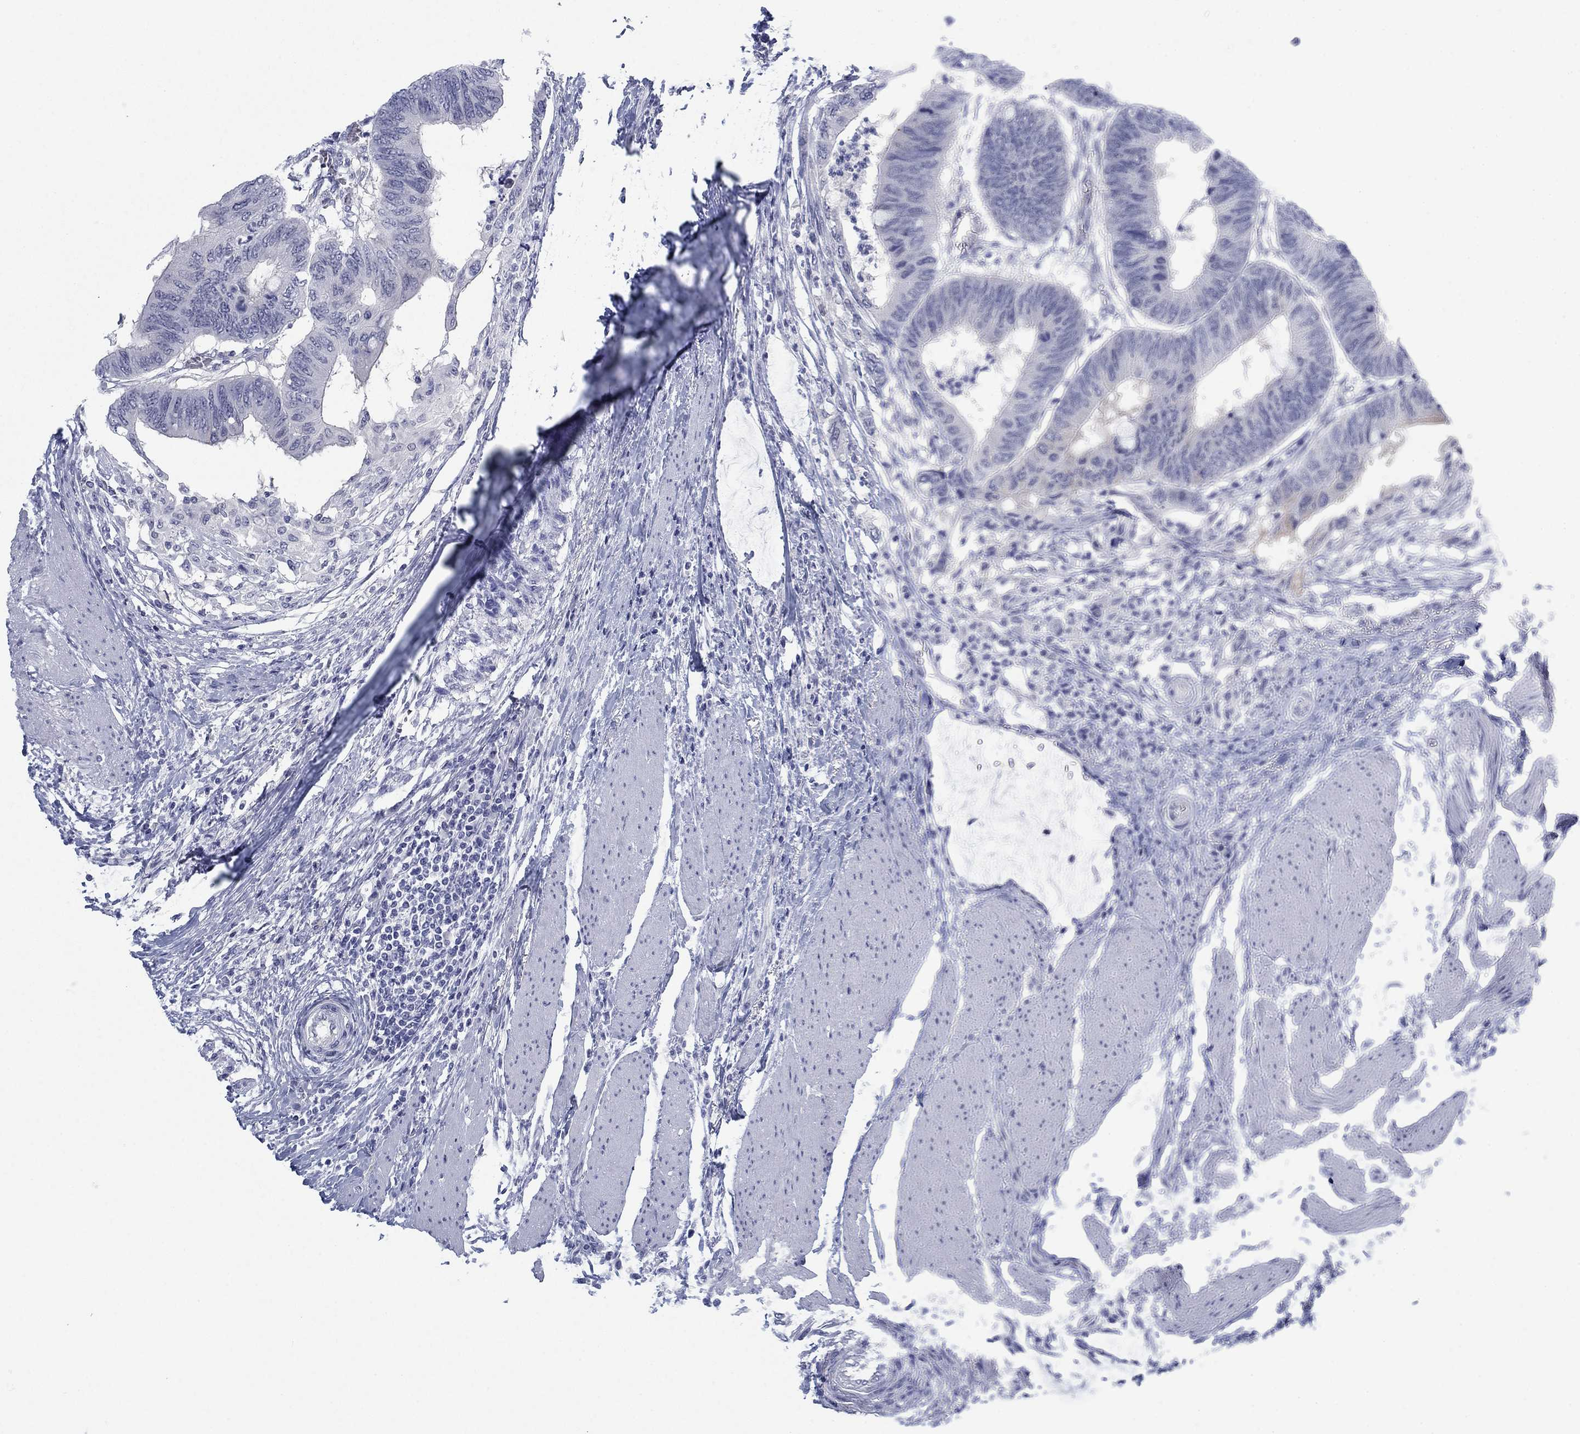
{"staining": {"intensity": "negative", "quantity": "none", "location": "none"}, "tissue": "colorectal cancer", "cell_type": "Tumor cells", "image_type": "cancer", "snomed": [{"axis": "morphology", "description": "Normal tissue, NOS"}, {"axis": "morphology", "description": "Adenocarcinoma, NOS"}, {"axis": "topography", "description": "Rectum"}, {"axis": "topography", "description": "Peripheral nerve tissue"}], "caption": "High power microscopy image of an immunohistochemistry (IHC) image of colorectal cancer (adenocarcinoma), revealing no significant expression in tumor cells.", "gene": "DNAL1", "patient": {"sex": "male", "age": 92}}